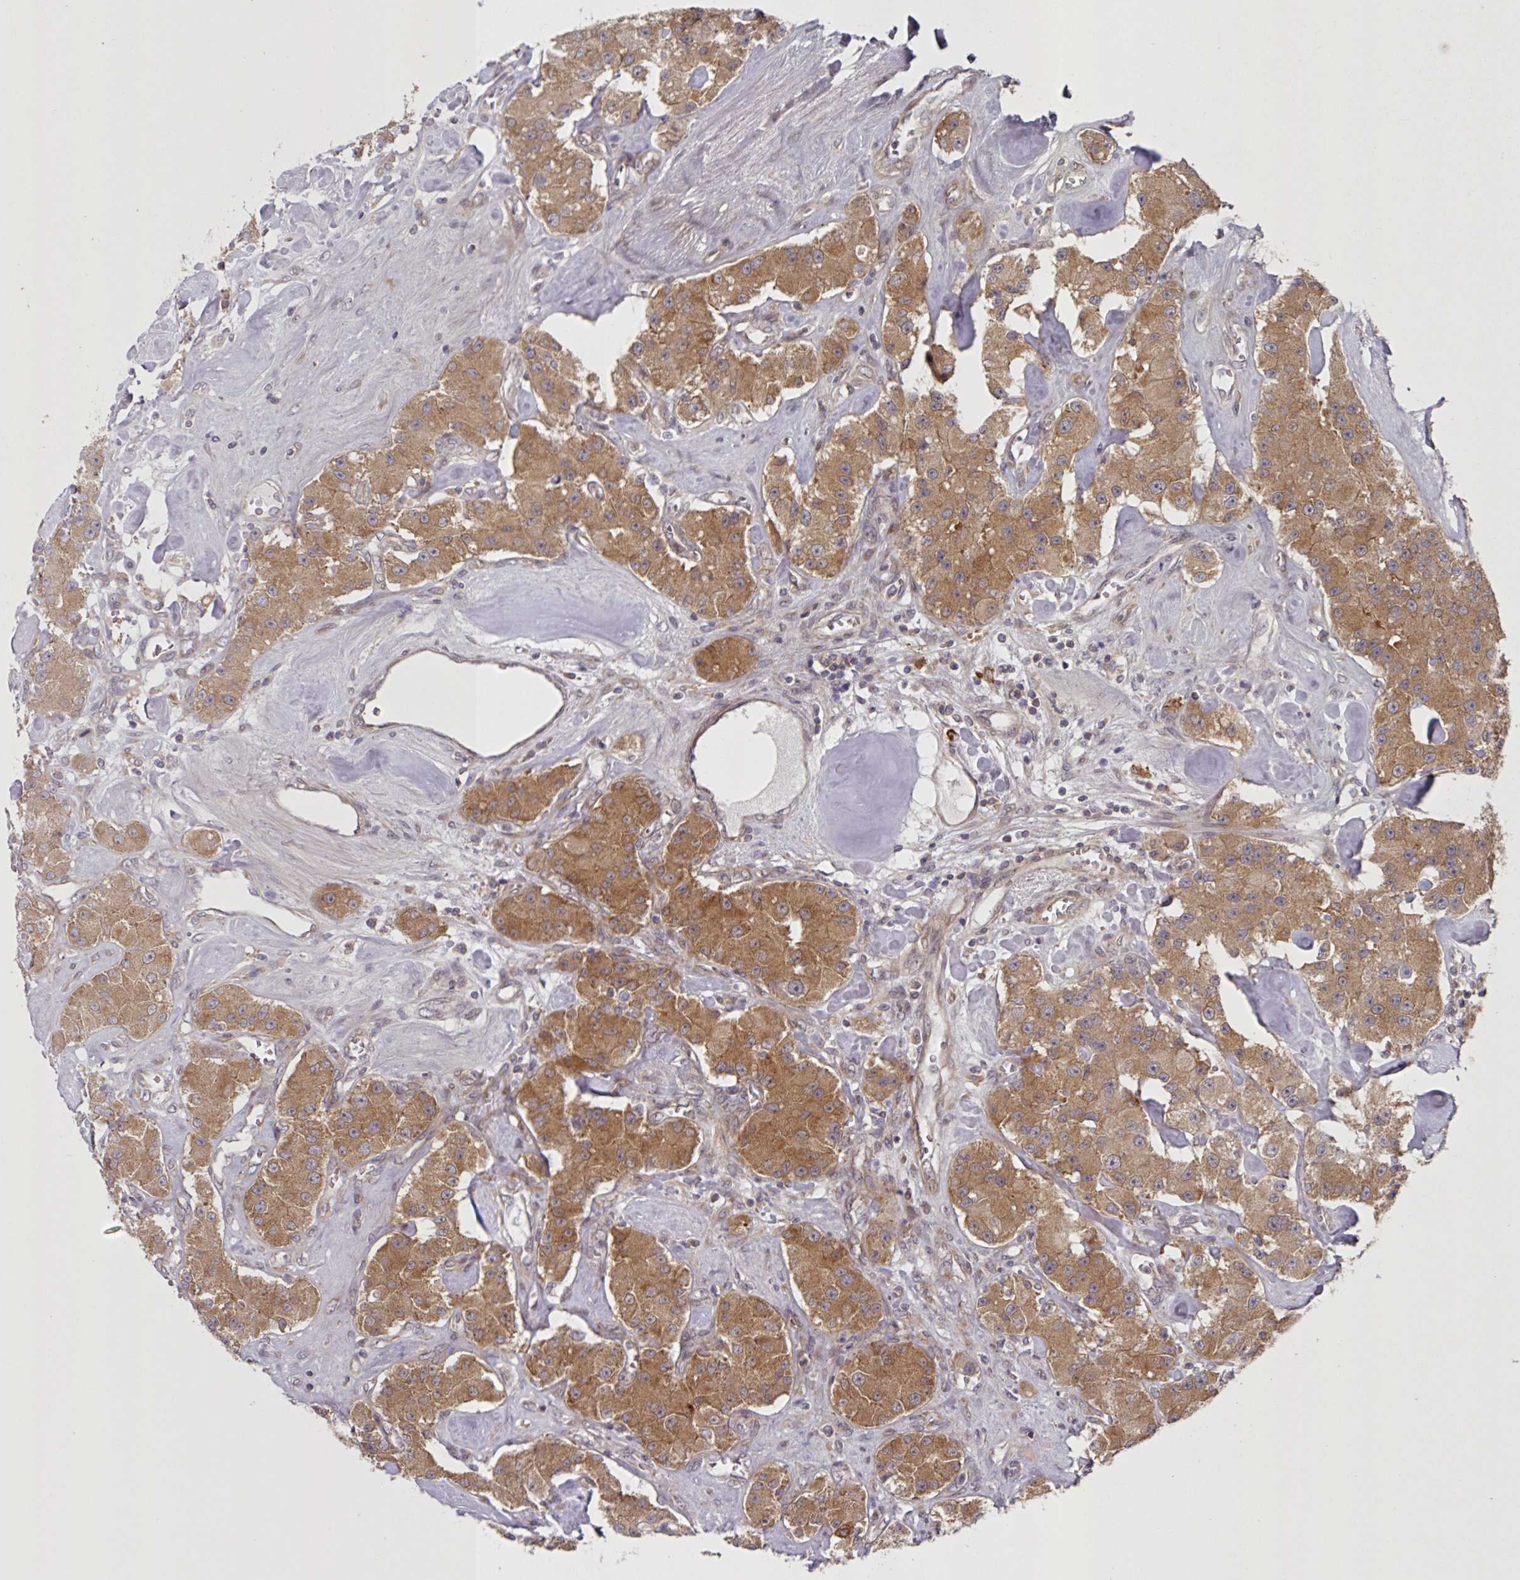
{"staining": {"intensity": "moderate", "quantity": ">75%", "location": "cytoplasmic/membranous"}, "tissue": "carcinoid", "cell_type": "Tumor cells", "image_type": "cancer", "snomed": [{"axis": "morphology", "description": "Carcinoid, malignant, NOS"}, {"axis": "topography", "description": "Pancreas"}], "caption": "An immunohistochemistry histopathology image of tumor tissue is shown. Protein staining in brown highlights moderate cytoplasmic/membranous positivity in carcinoid (malignant) within tumor cells.", "gene": "CAMLG", "patient": {"sex": "male", "age": 41}}